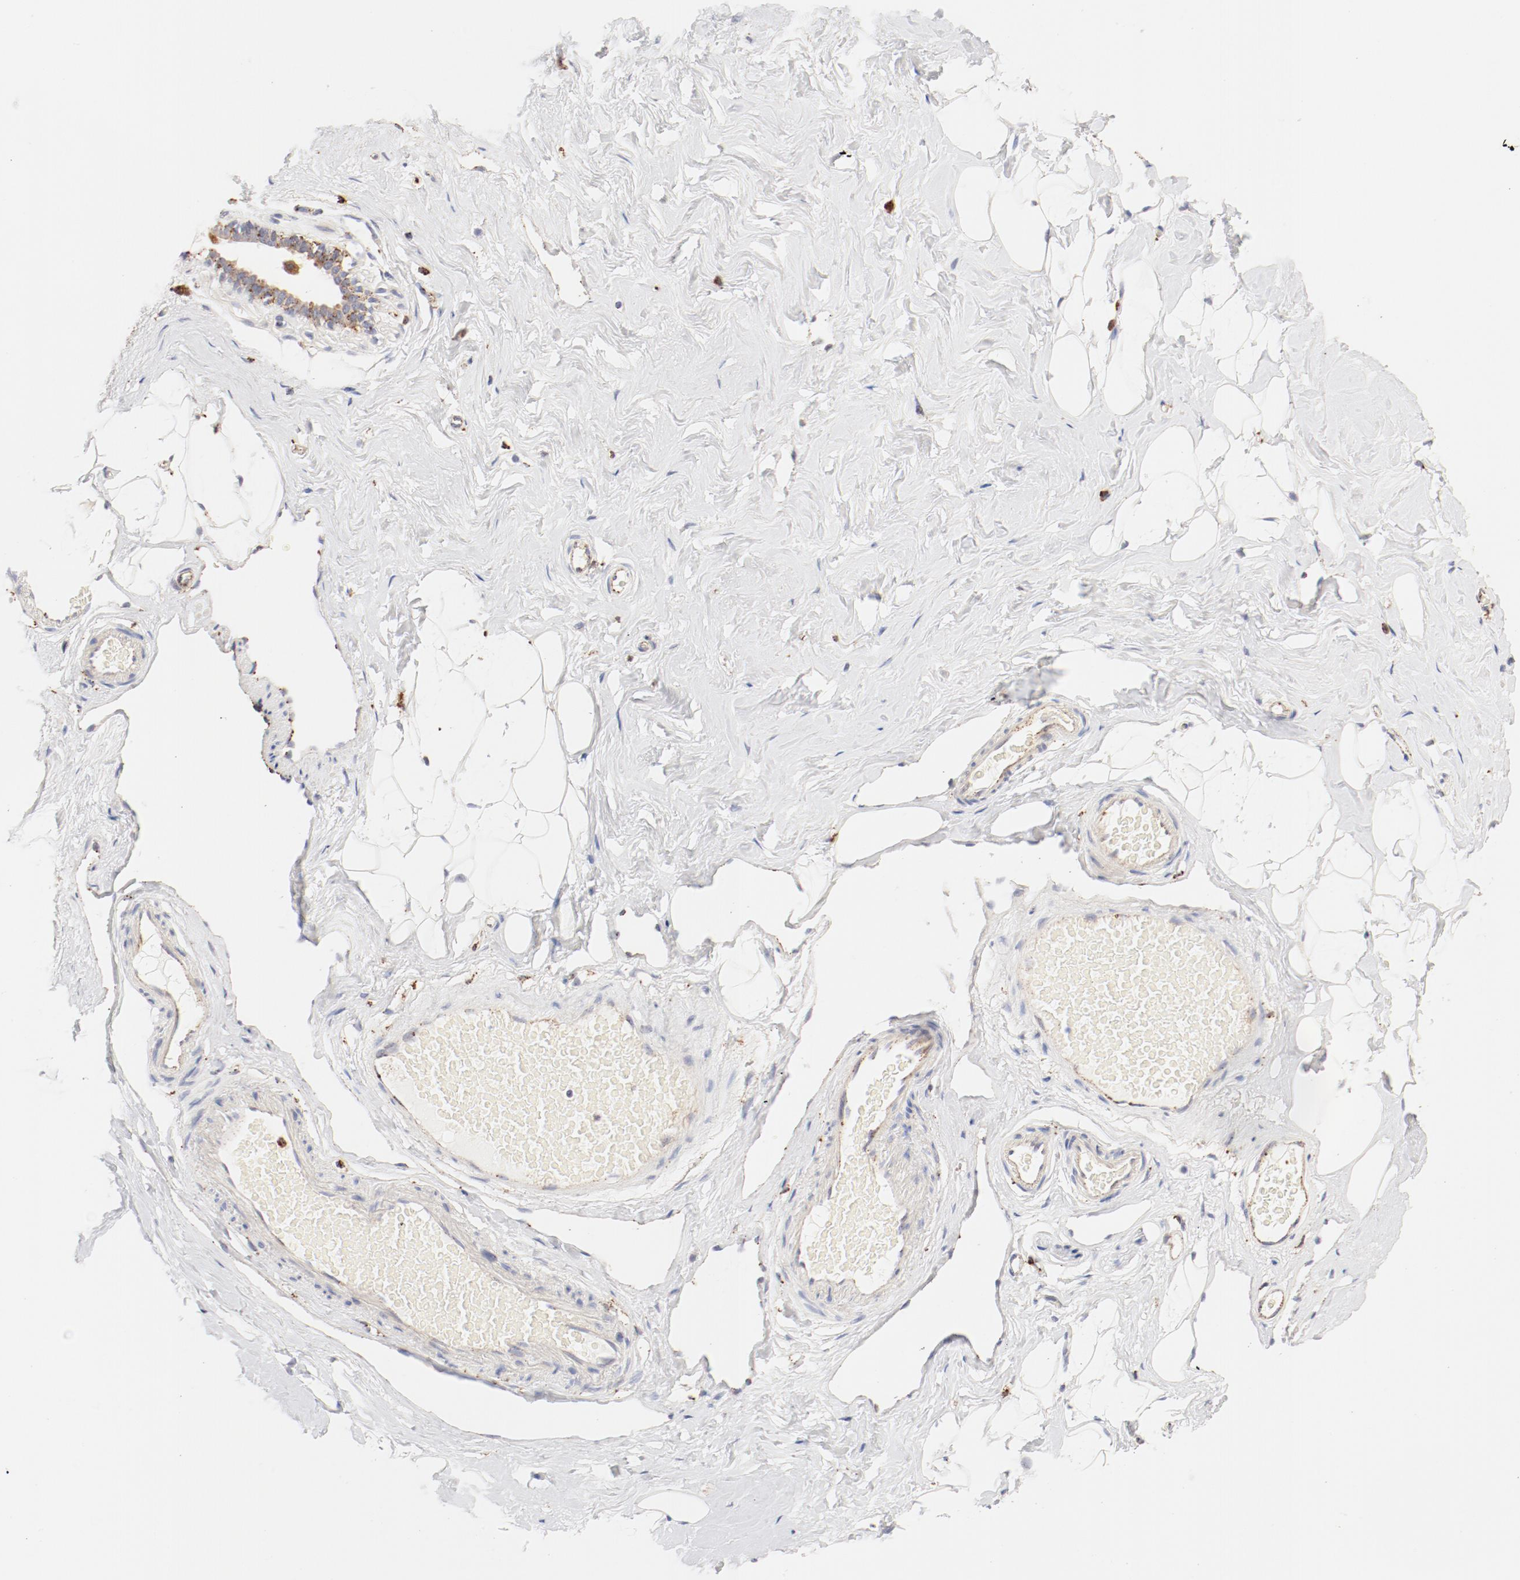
{"staining": {"intensity": "negative", "quantity": "none", "location": "none"}, "tissue": "breast", "cell_type": "Adipocytes", "image_type": "normal", "snomed": [{"axis": "morphology", "description": "Normal tissue, NOS"}, {"axis": "topography", "description": "Breast"}, {"axis": "topography", "description": "Soft tissue"}], "caption": "Breast stained for a protein using immunohistochemistry reveals no positivity adipocytes.", "gene": "CTSH", "patient": {"sex": "female", "age": 75}}